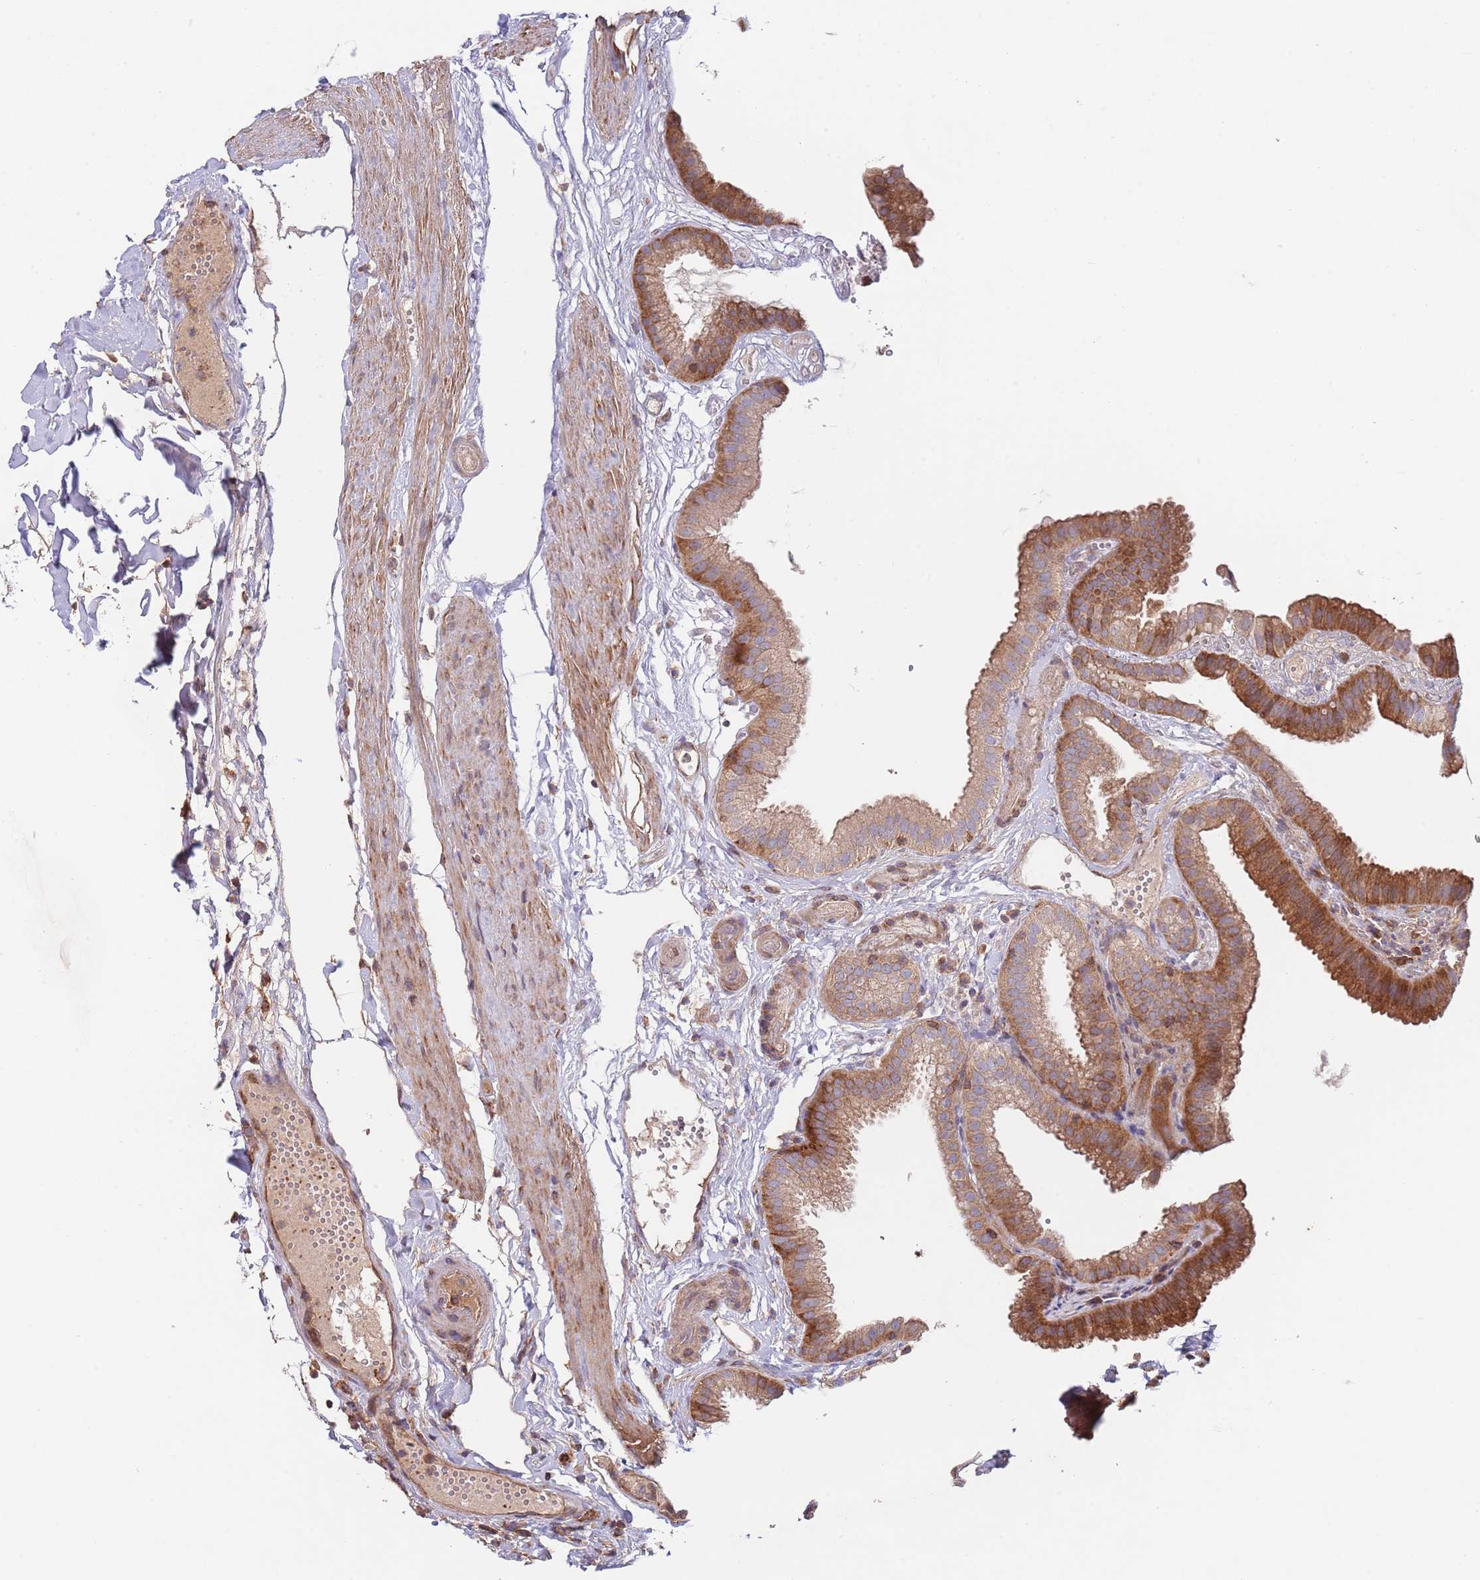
{"staining": {"intensity": "moderate", "quantity": ">75%", "location": "cytoplasmic/membranous"}, "tissue": "gallbladder", "cell_type": "Glandular cells", "image_type": "normal", "snomed": [{"axis": "morphology", "description": "Normal tissue, NOS"}, {"axis": "topography", "description": "Gallbladder"}], "caption": "The immunohistochemical stain labels moderate cytoplasmic/membranous staining in glandular cells of unremarkable gallbladder. (IHC, brightfield microscopy, high magnification).", "gene": "RNF19B", "patient": {"sex": "female", "age": 61}}